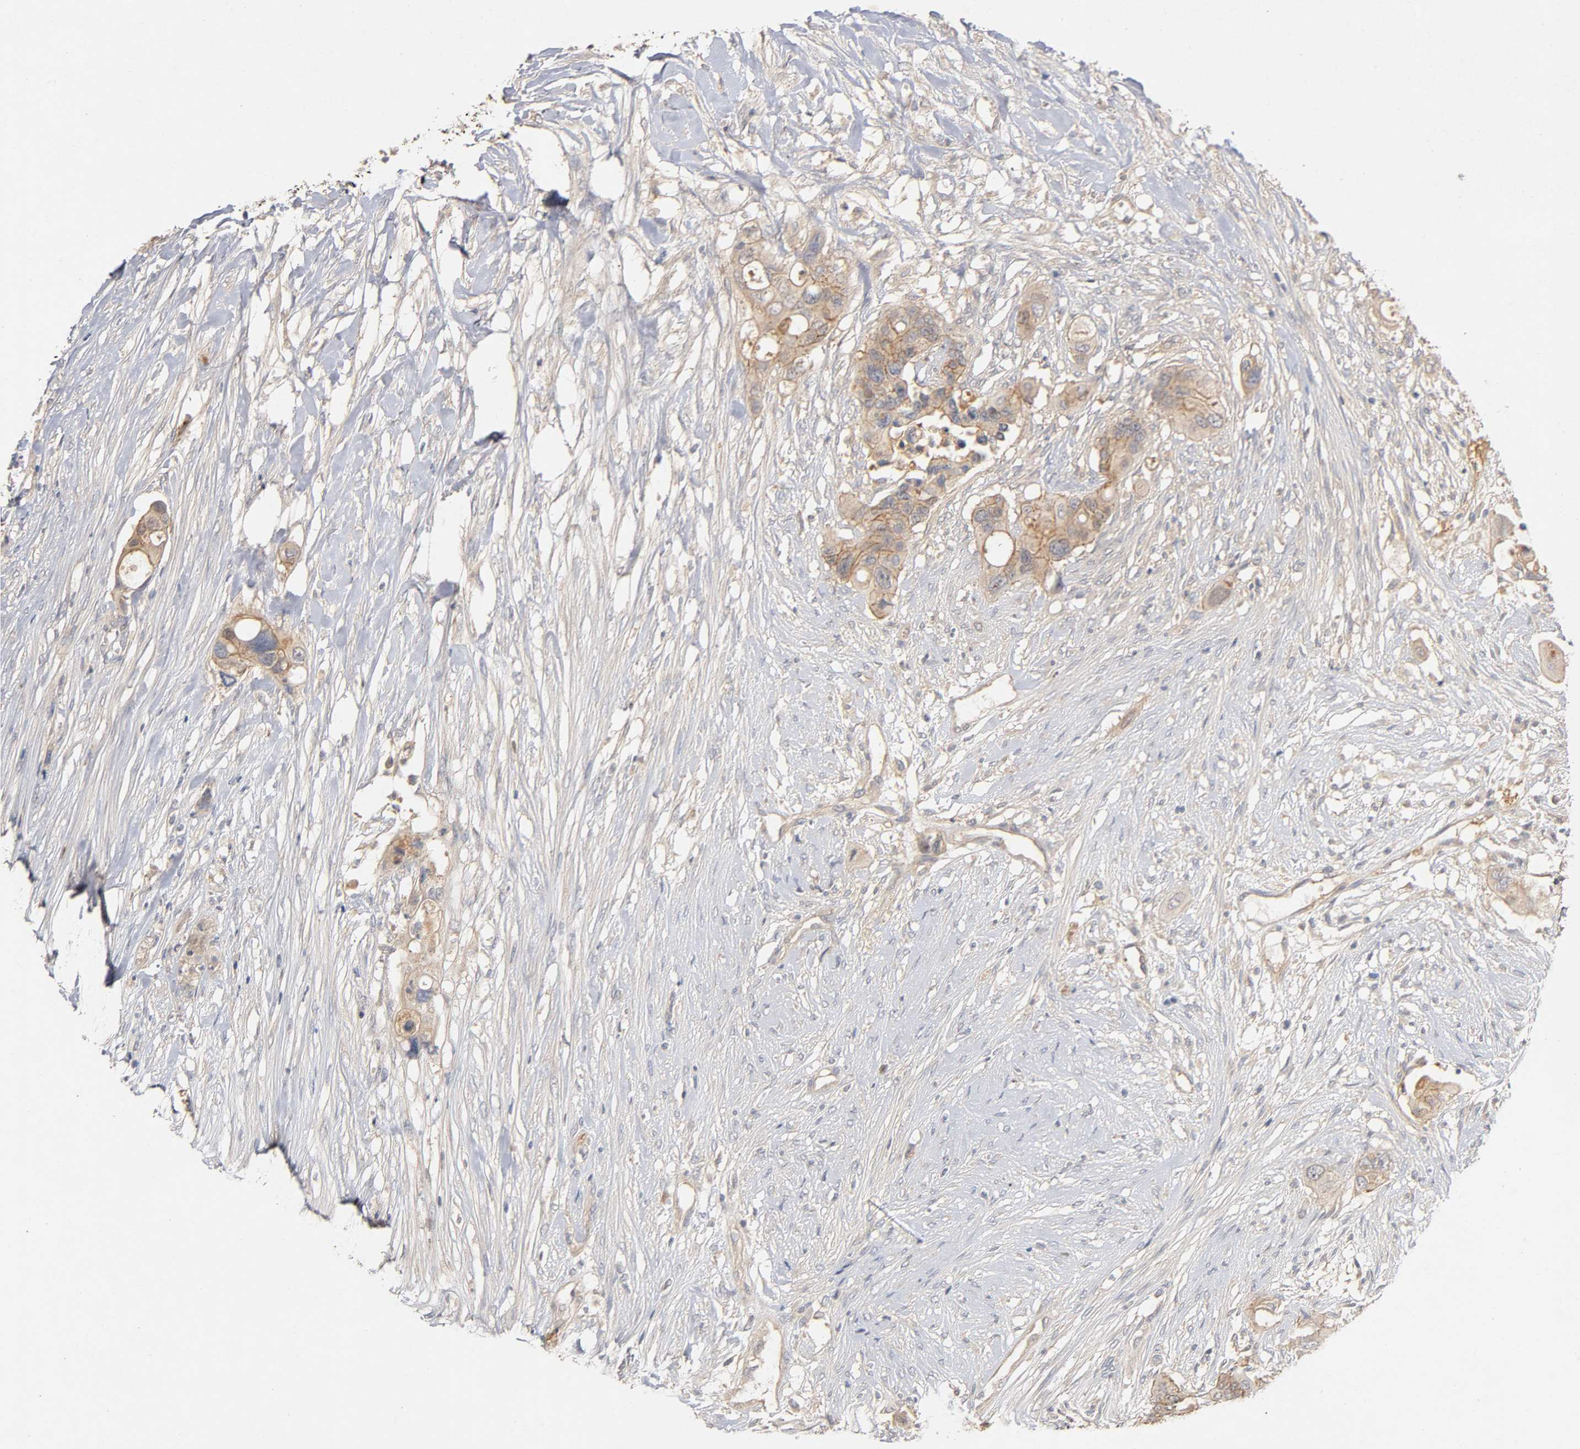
{"staining": {"intensity": "moderate", "quantity": ">75%", "location": "cytoplasmic/membranous"}, "tissue": "colorectal cancer", "cell_type": "Tumor cells", "image_type": "cancer", "snomed": [{"axis": "morphology", "description": "Adenocarcinoma, NOS"}, {"axis": "topography", "description": "Colon"}], "caption": "Immunohistochemistry (IHC) of colorectal cancer shows medium levels of moderate cytoplasmic/membranous positivity in about >75% of tumor cells.", "gene": "PDZD11", "patient": {"sex": "female", "age": 57}}